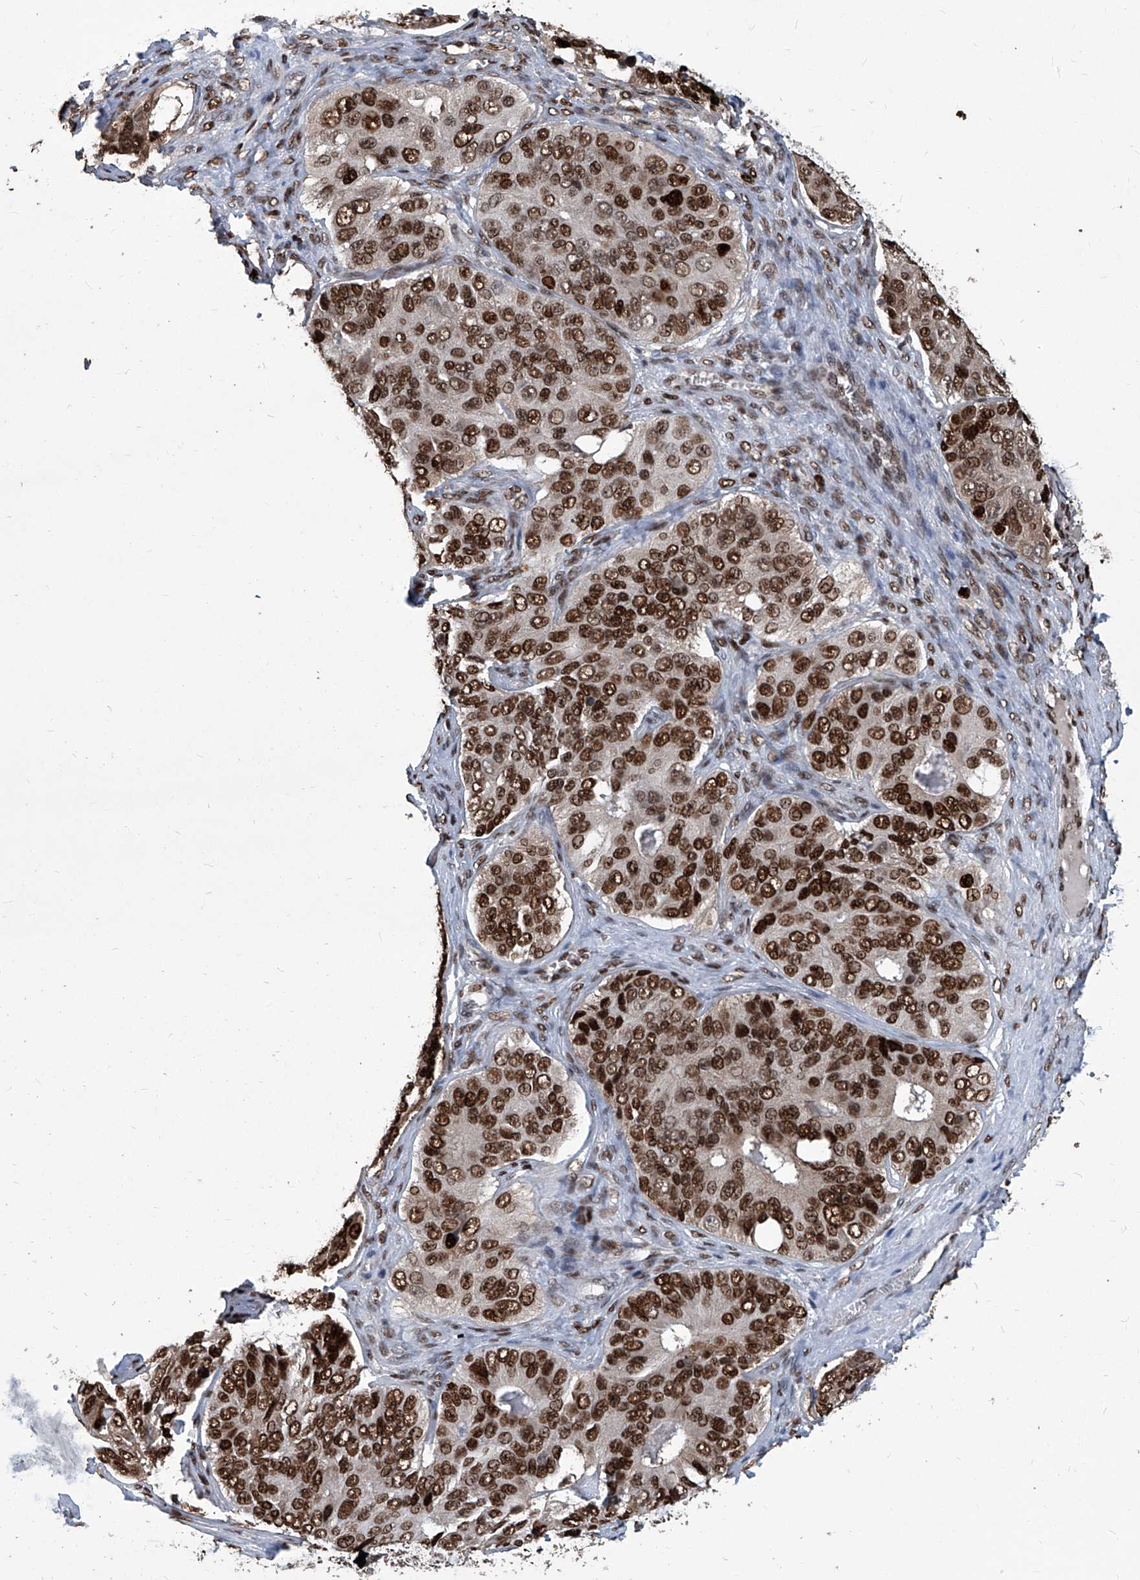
{"staining": {"intensity": "strong", "quantity": ">75%", "location": "nuclear"}, "tissue": "ovarian cancer", "cell_type": "Tumor cells", "image_type": "cancer", "snomed": [{"axis": "morphology", "description": "Carcinoma, endometroid"}, {"axis": "topography", "description": "Ovary"}], "caption": "High-magnification brightfield microscopy of ovarian endometroid carcinoma stained with DAB (brown) and counterstained with hematoxylin (blue). tumor cells exhibit strong nuclear expression is present in approximately>75% of cells. Immunohistochemistry stains the protein of interest in brown and the nuclei are stained blue.", "gene": "PCNA", "patient": {"sex": "female", "age": 51}}